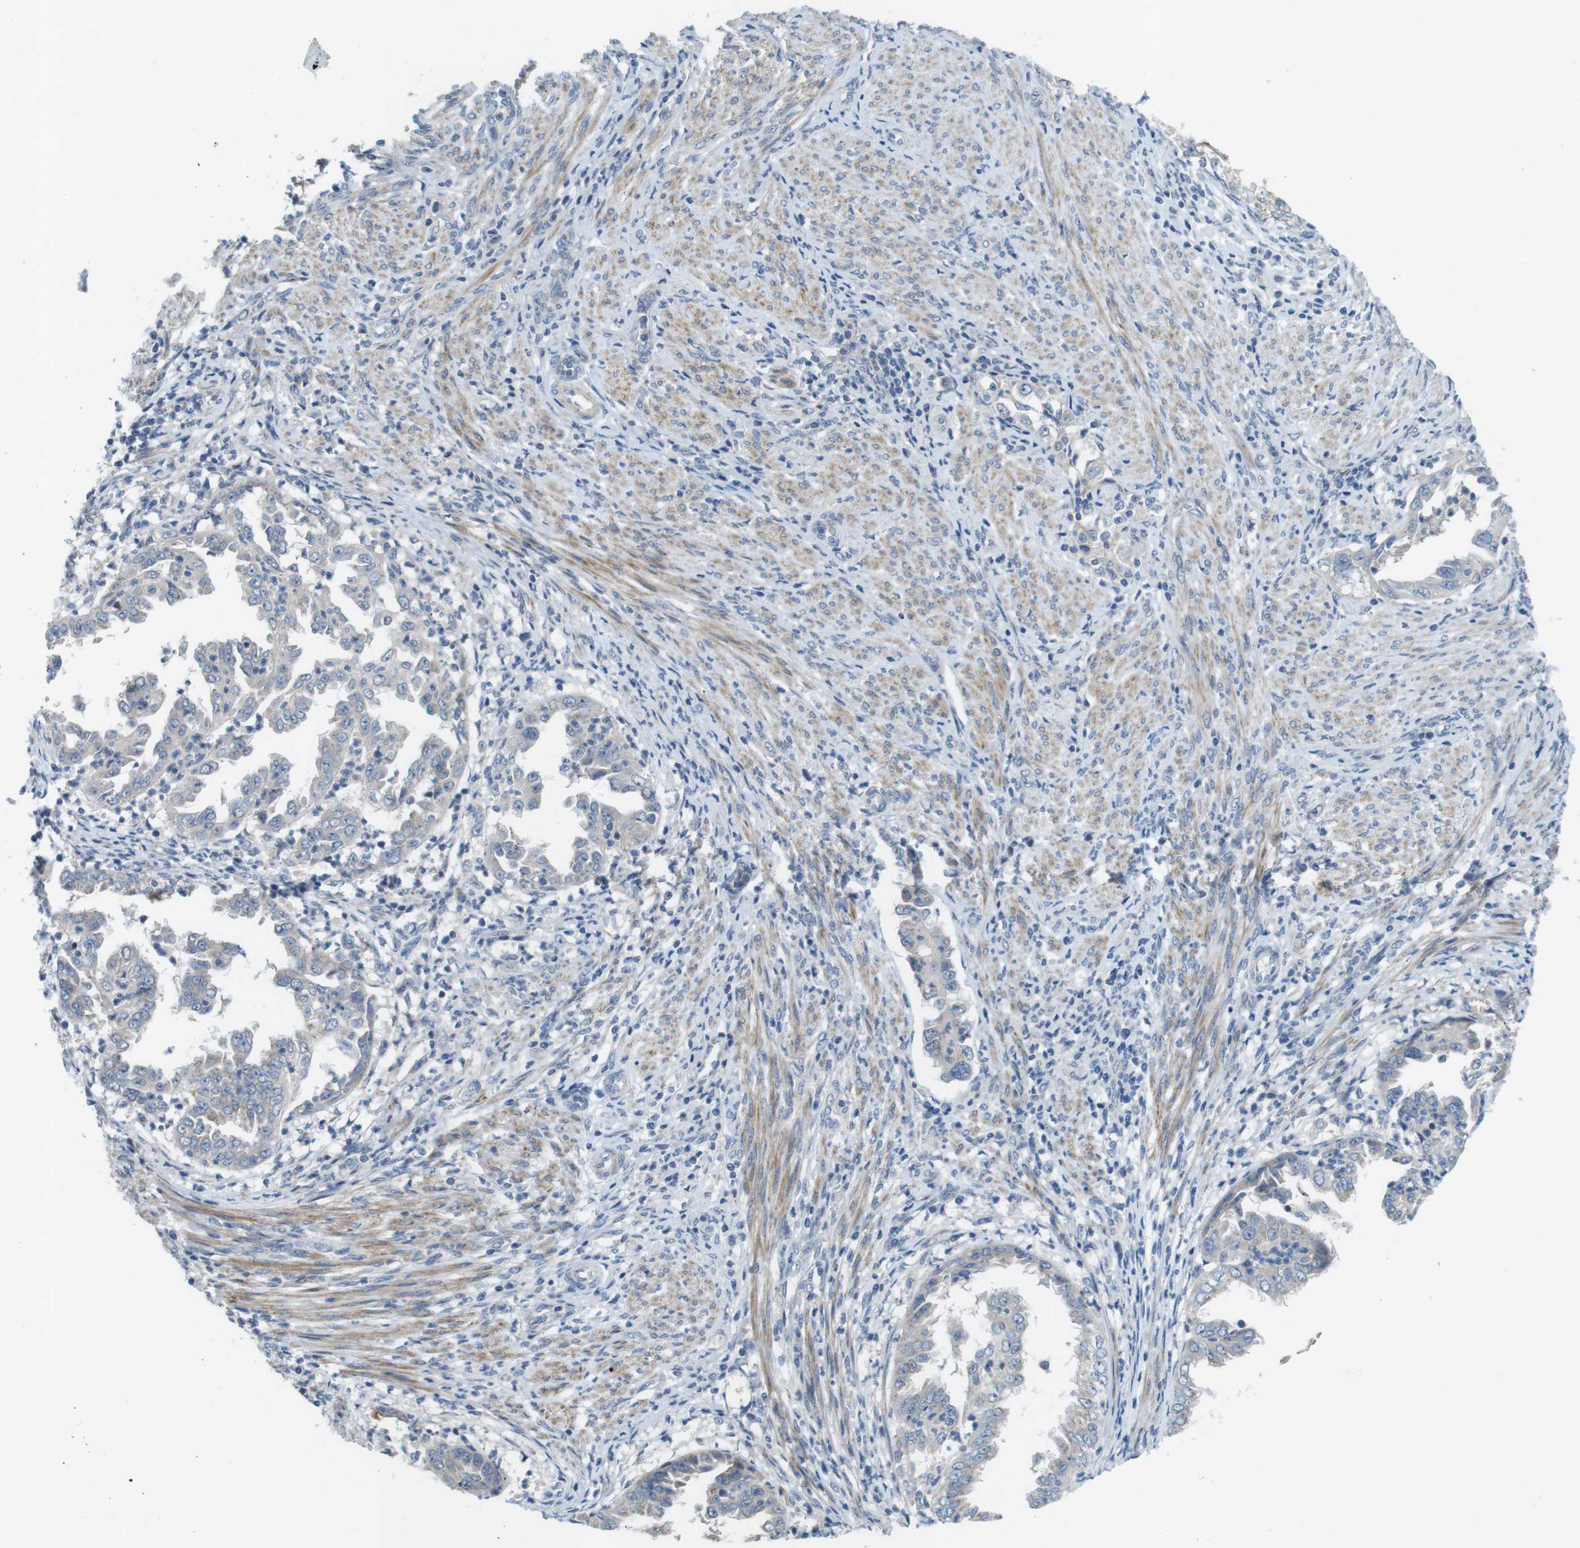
{"staining": {"intensity": "moderate", "quantity": "<25%", "location": "cytoplasmic/membranous"}, "tissue": "endometrial cancer", "cell_type": "Tumor cells", "image_type": "cancer", "snomed": [{"axis": "morphology", "description": "Adenocarcinoma, NOS"}, {"axis": "topography", "description": "Endometrium"}], "caption": "Moderate cytoplasmic/membranous protein staining is present in approximately <25% of tumor cells in endometrial cancer. The staining was performed using DAB to visualize the protein expression in brown, while the nuclei were stained in blue with hematoxylin (Magnification: 20x).", "gene": "TYW1", "patient": {"sex": "female", "age": 85}}